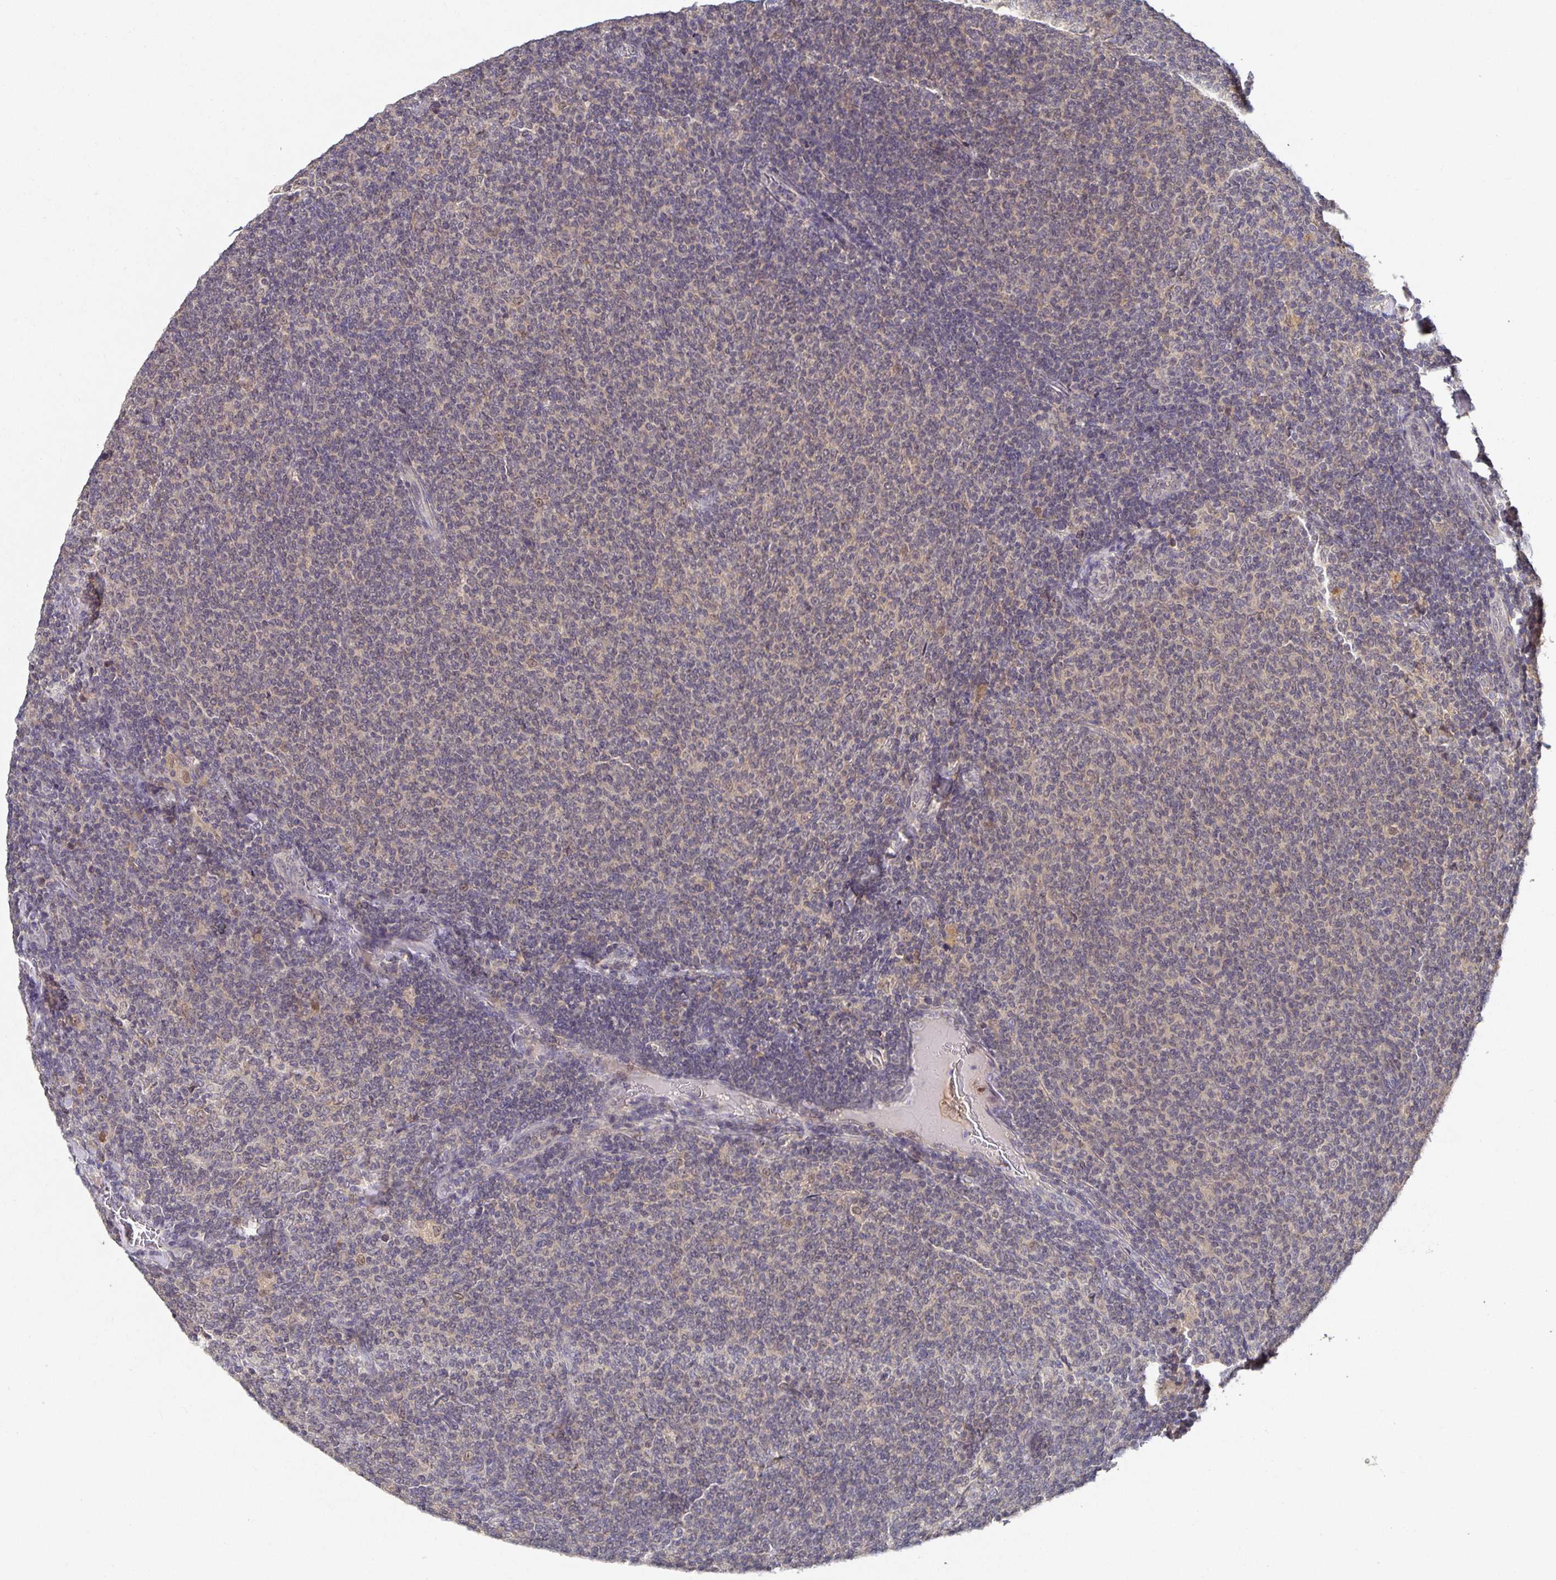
{"staining": {"intensity": "negative", "quantity": "none", "location": "none"}, "tissue": "lymphoma", "cell_type": "Tumor cells", "image_type": "cancer", "snomed": [{"axis": "morphology", "description": "Malignant lymphoma, non-Hodgkin's type, Low grade"}, {"axis": "topography", "description": "Lymph node"}], "caption": "Protein analysis of lymphoma shows no significant expression in tumor cells.", "gene": "HEPN1", "patient": {"sex": "male", "age": 52}}